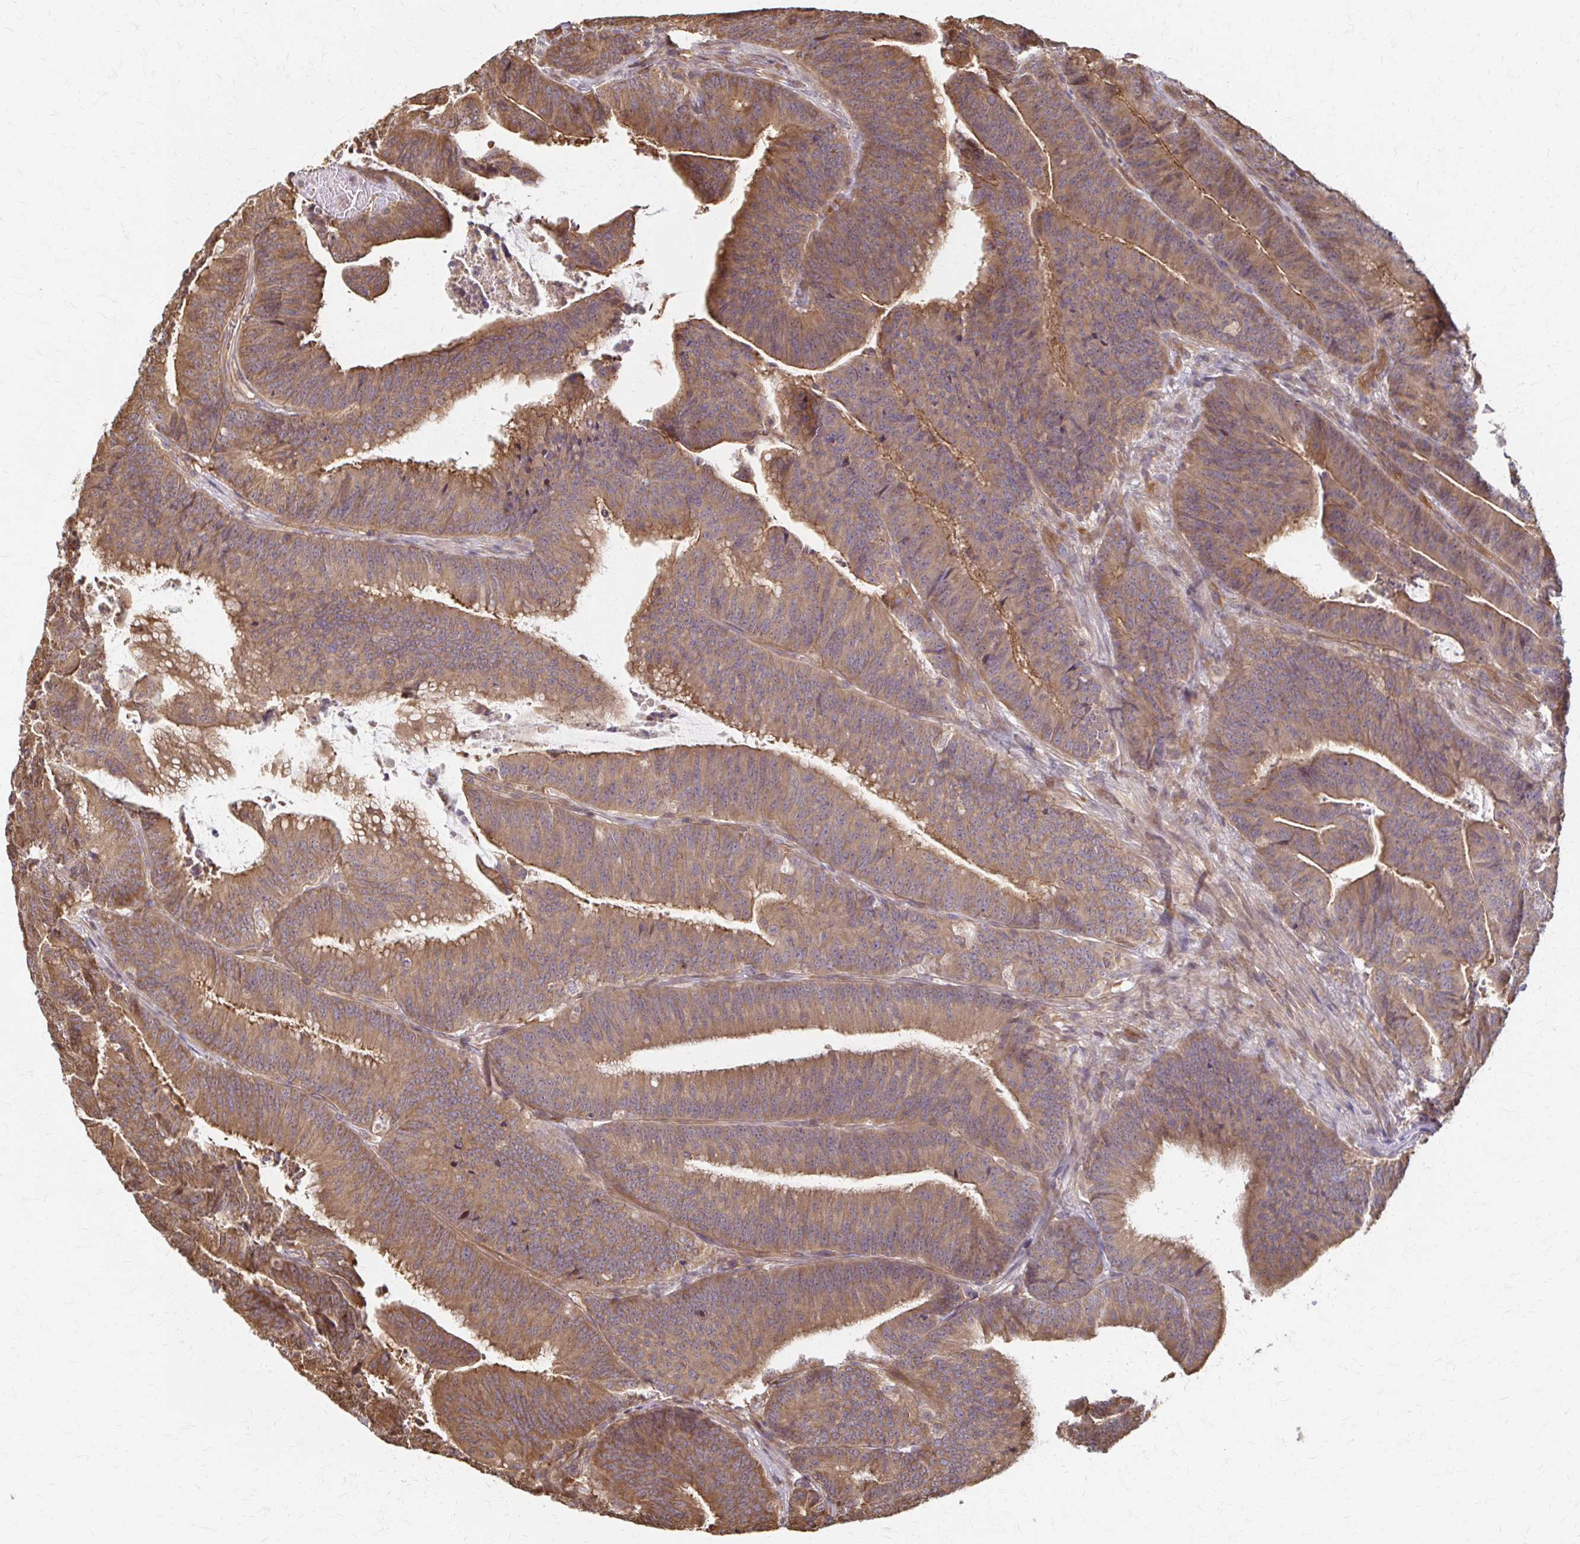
{"staining": {"intensity": "moderate", "quantity": ">75%", "location": "cytoplasmic/membranous"}, "tissue": "colorectal cancer", "cell_type": "Tumor cells", "image_type": "cancer", "snomed": [{"axis": "morphology", "description": "Adenocarcinoma, NOS"}, {"axis": "topography", "description": "Colon"}], "caption": "Moderate cytoplasmic/membranous expression is seen in about >75% of tumor cells in colorectal adenocarcinoma. (DAB IHC with brightfield microscopy, high magnification).", "gene": "ARHGAP35", "patient": {"sex": "female", "age": 78}}